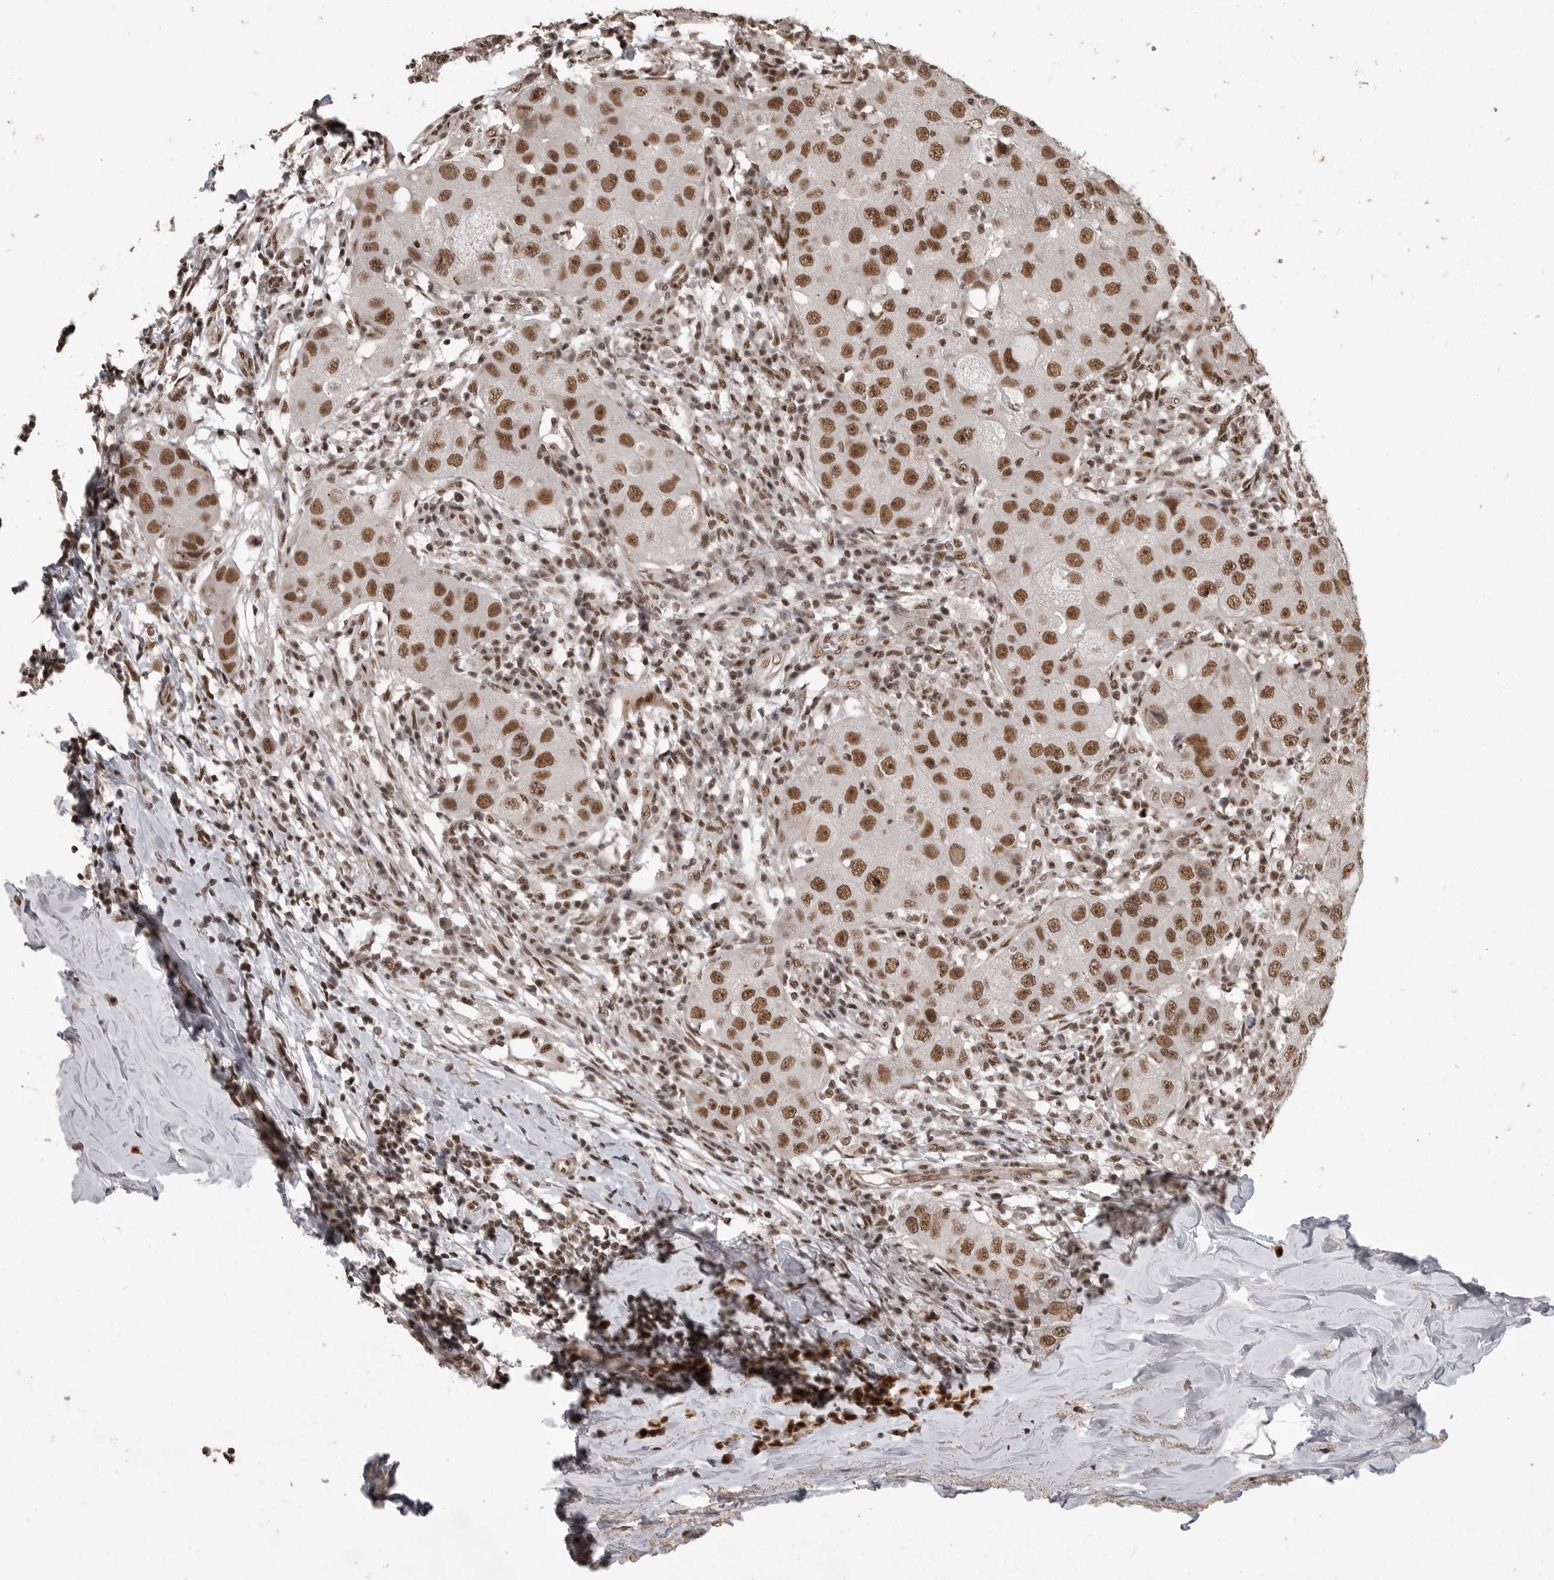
{"staining": {"intensity": "strong", "quantity": ">75%", "location": "nuclear"}, "tissue": "breast cancer", "cell_type": "Tumor cells", "image_type": "cancer", "snomed": [{"axis": "morphology", "description": "Duct carcinoma"}, {"axis": "topography", "description": "Breast"}], "caption": "A high amount of strong nuclear staining is seen in about >75% of tumor cells in infiltrating ductal carcinoma (breast) tissue. Using DAB (brown) and hematoxylin (blue) stains, captured at high magnification using brightfield microscopy.", "gene": "CBLL1", "patient": {"sex": "female", "age": 27}}